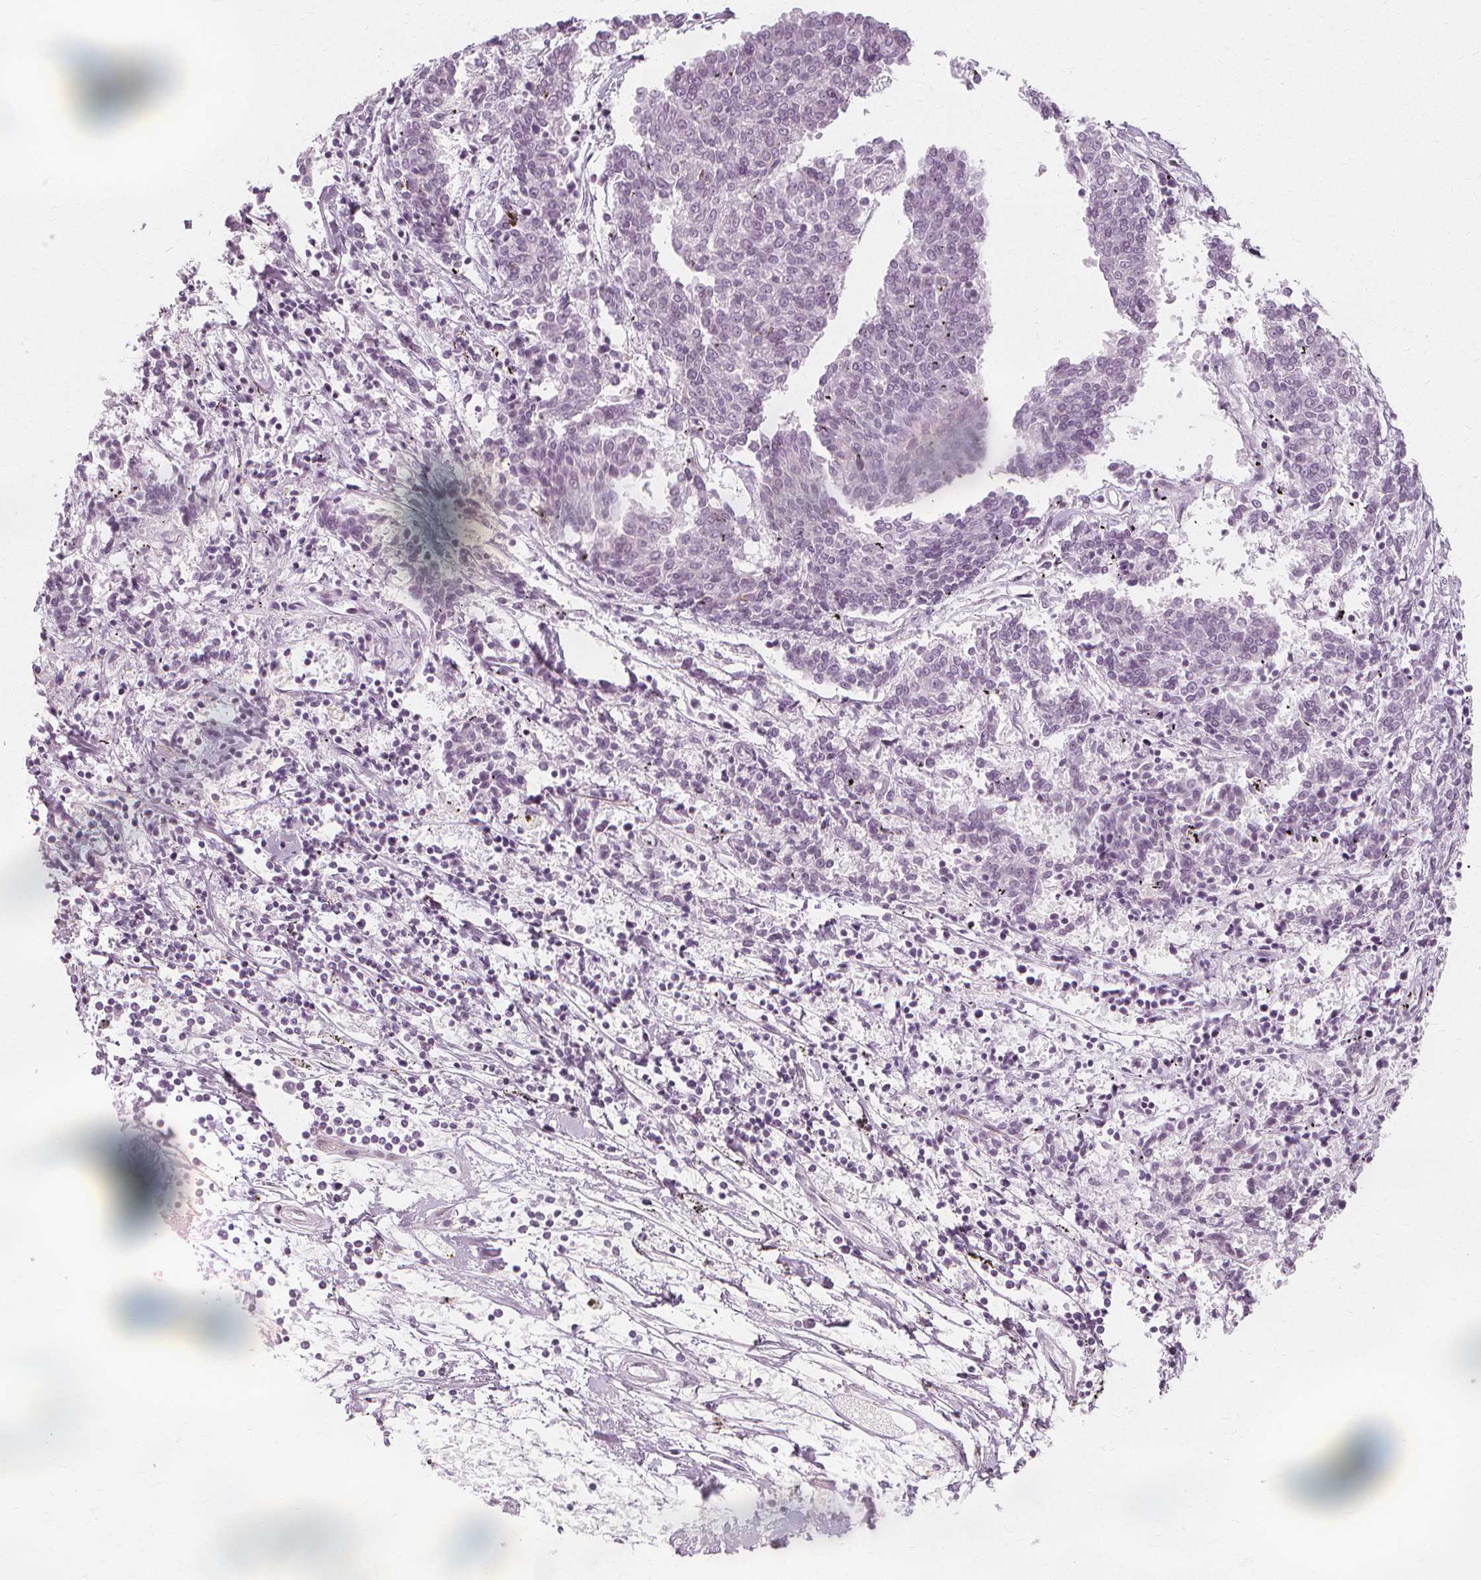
{"staining": {"intensity": "negative", "quantity": "none", "location": "none"}, "tissue": "melanoma", "cell_type": "Tumor cells", "image_type": "cancer", "snomed": [{"axis": "morphology", "description": "Malignant melanoma, NOS"}, {"axis": "topography", "description": "Skin"}], "caption": "The immunohistochemistry photomicrograph has no significant staining in tumor cells of melanoma tissue. The staining is performed using DAB brown chromogen with nuclei counter-stained in using hematoxylin.", "gene": "NXPE1", "patient": {"sex": "female", "age": 72}}